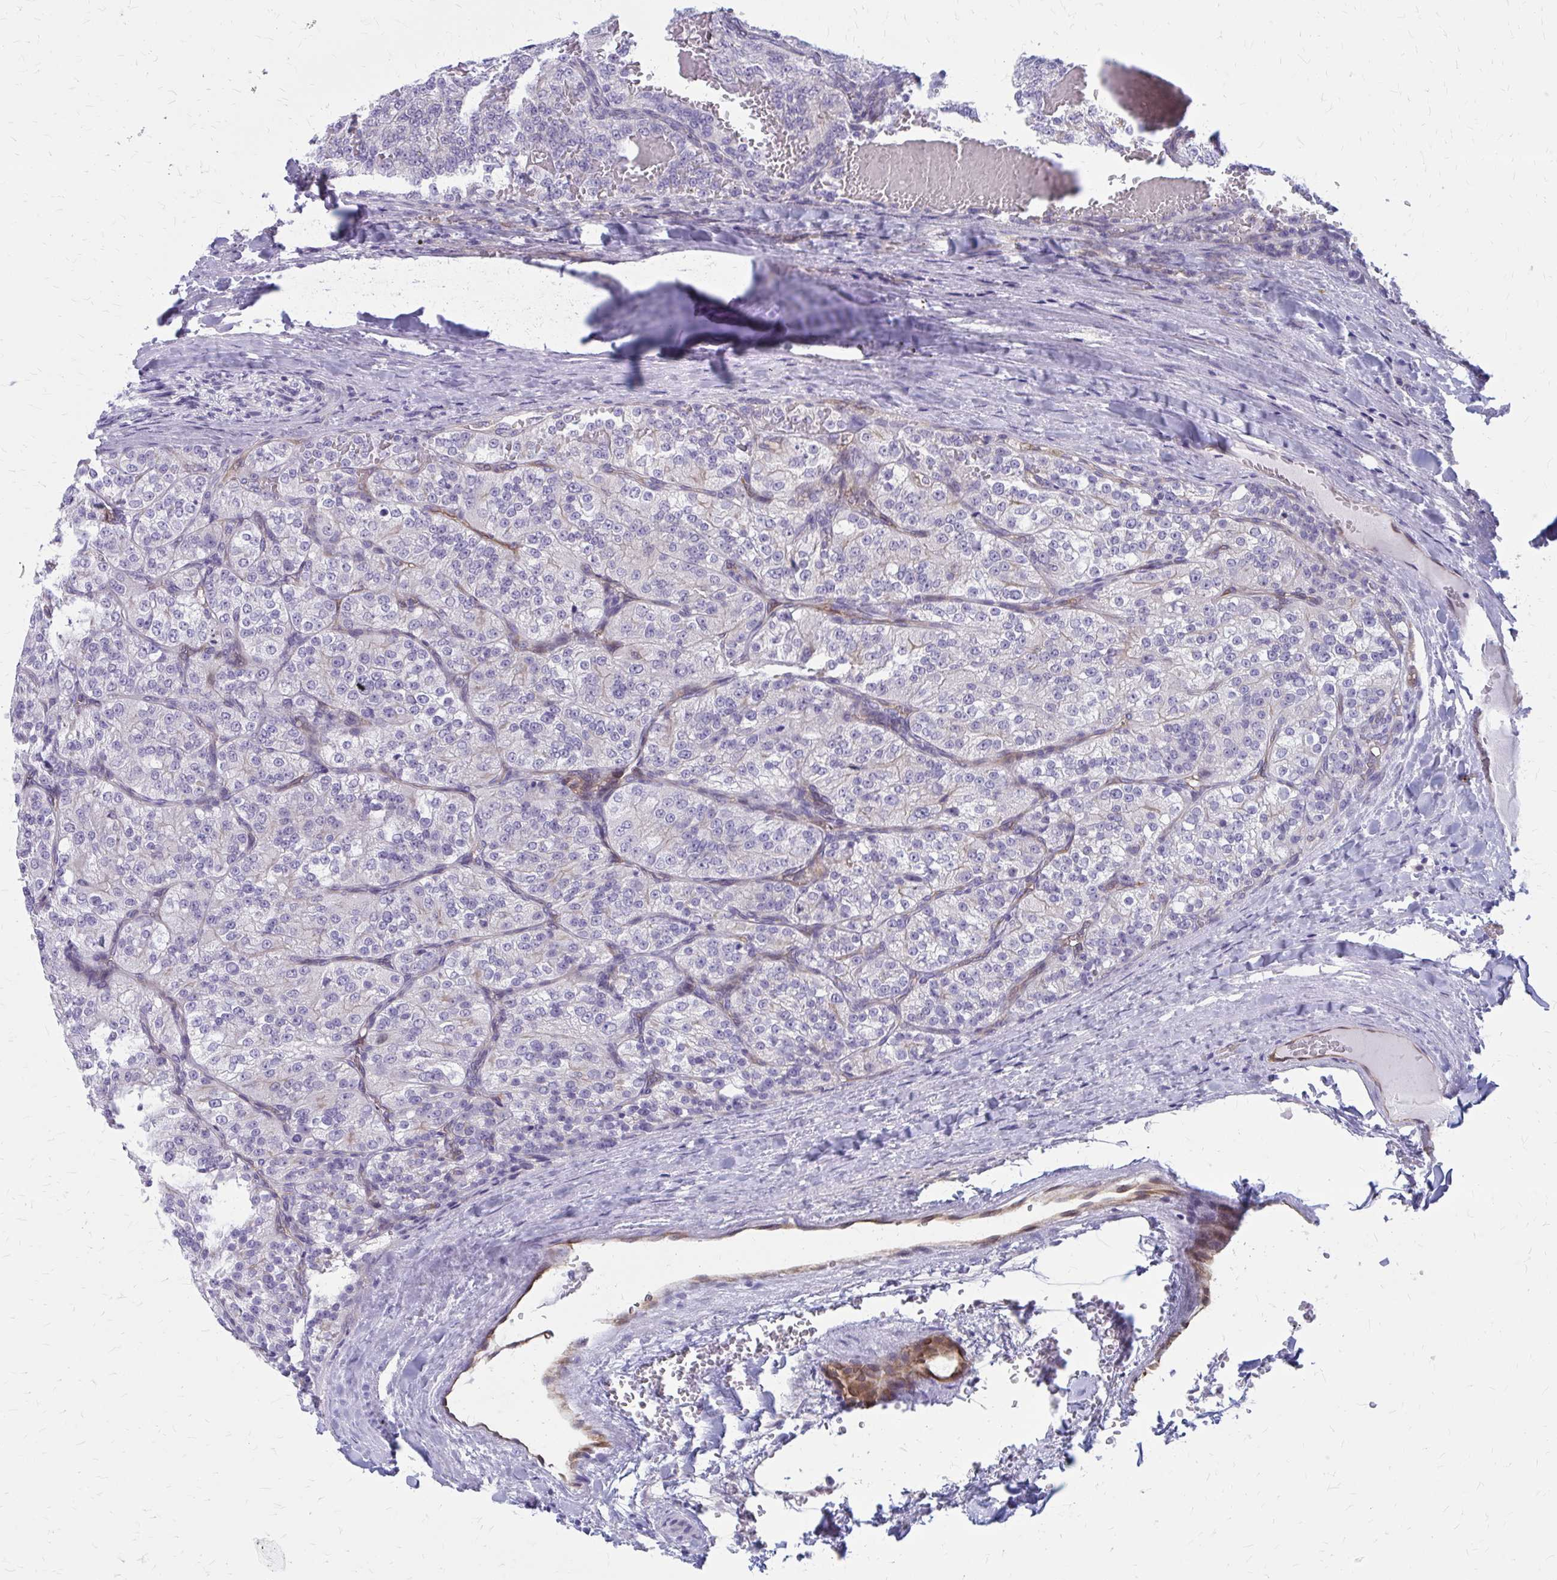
{"staining": {"intensity": "negative", "quantity": "none", "location": "none"}, "tissue": "renal cancer", "cell_type": "Tumor cells", "image_type": "cancer", "snomed": [{"axis": "morphology", "description": "Adenocarcinoma, NOS"}, {"axis": "topography", "description": "Kidney"}], "caption": "This is an immunohistochemistry (IHC) micrograph of human adenocarcinoma (renal). There is no expression in tumor cells.", "gene": "CLIC2", "patient": {"sex": "female", "age": 63}}